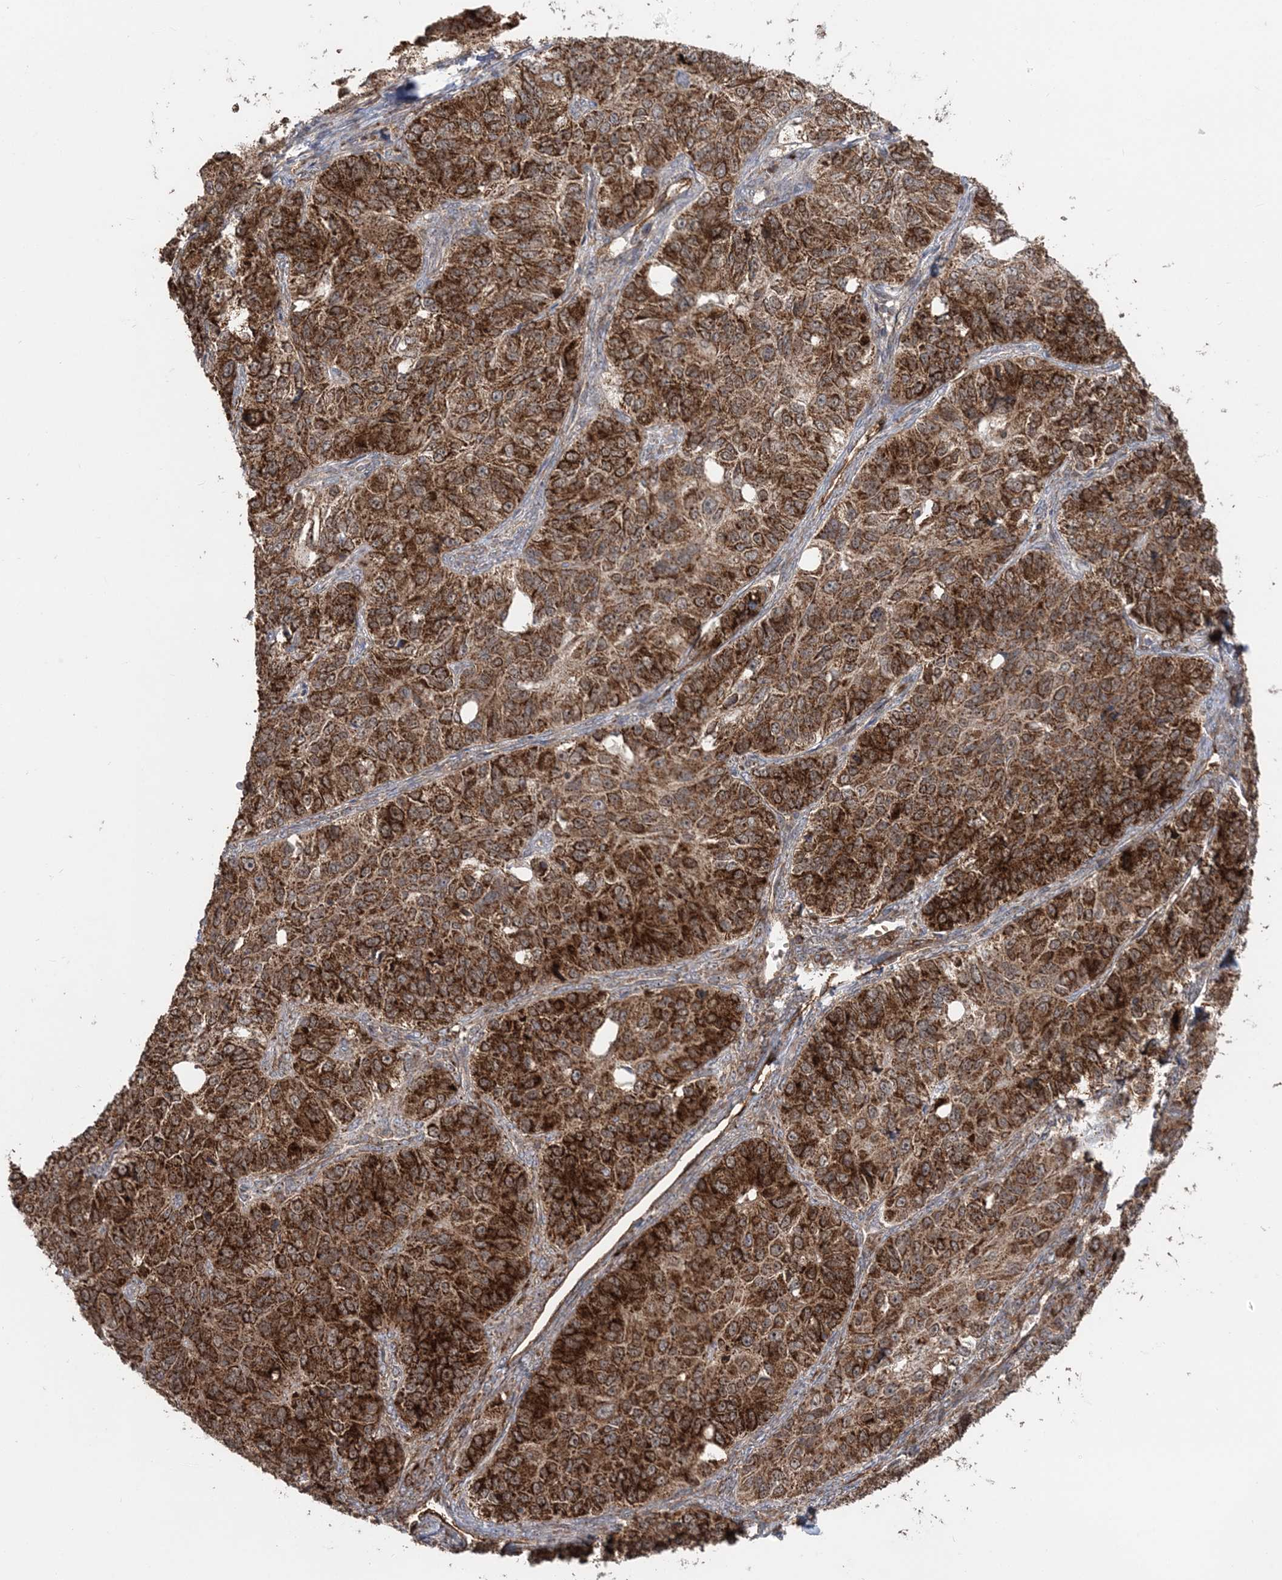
{"staining": {"intensity": "strong", "quantity": ">75%", "location": "cytoplasmic/membranous"}, "tissue": "ovarian cancer", "cell_type": "Tumor cells", "image_type": "cancer", "snomed": [{"axis": "morphology", "description": "Carcinoma, endometroid"}, {"axis": "topography", "description": "Ovary"}], "caption": "Immunohistochemistry (IHC) micrograph of neoplastic tissue: human ovarian cancer stained using immunohistochemistry (IHC) reveals high levels of strong protein expression localized specifically in the cytoplasmic/membranous of tumor cells, appearing as a cytoplasmic/membranous brown color.", "gene": "LRPPRC", "patient": {"sex": "female", "age": 51}}